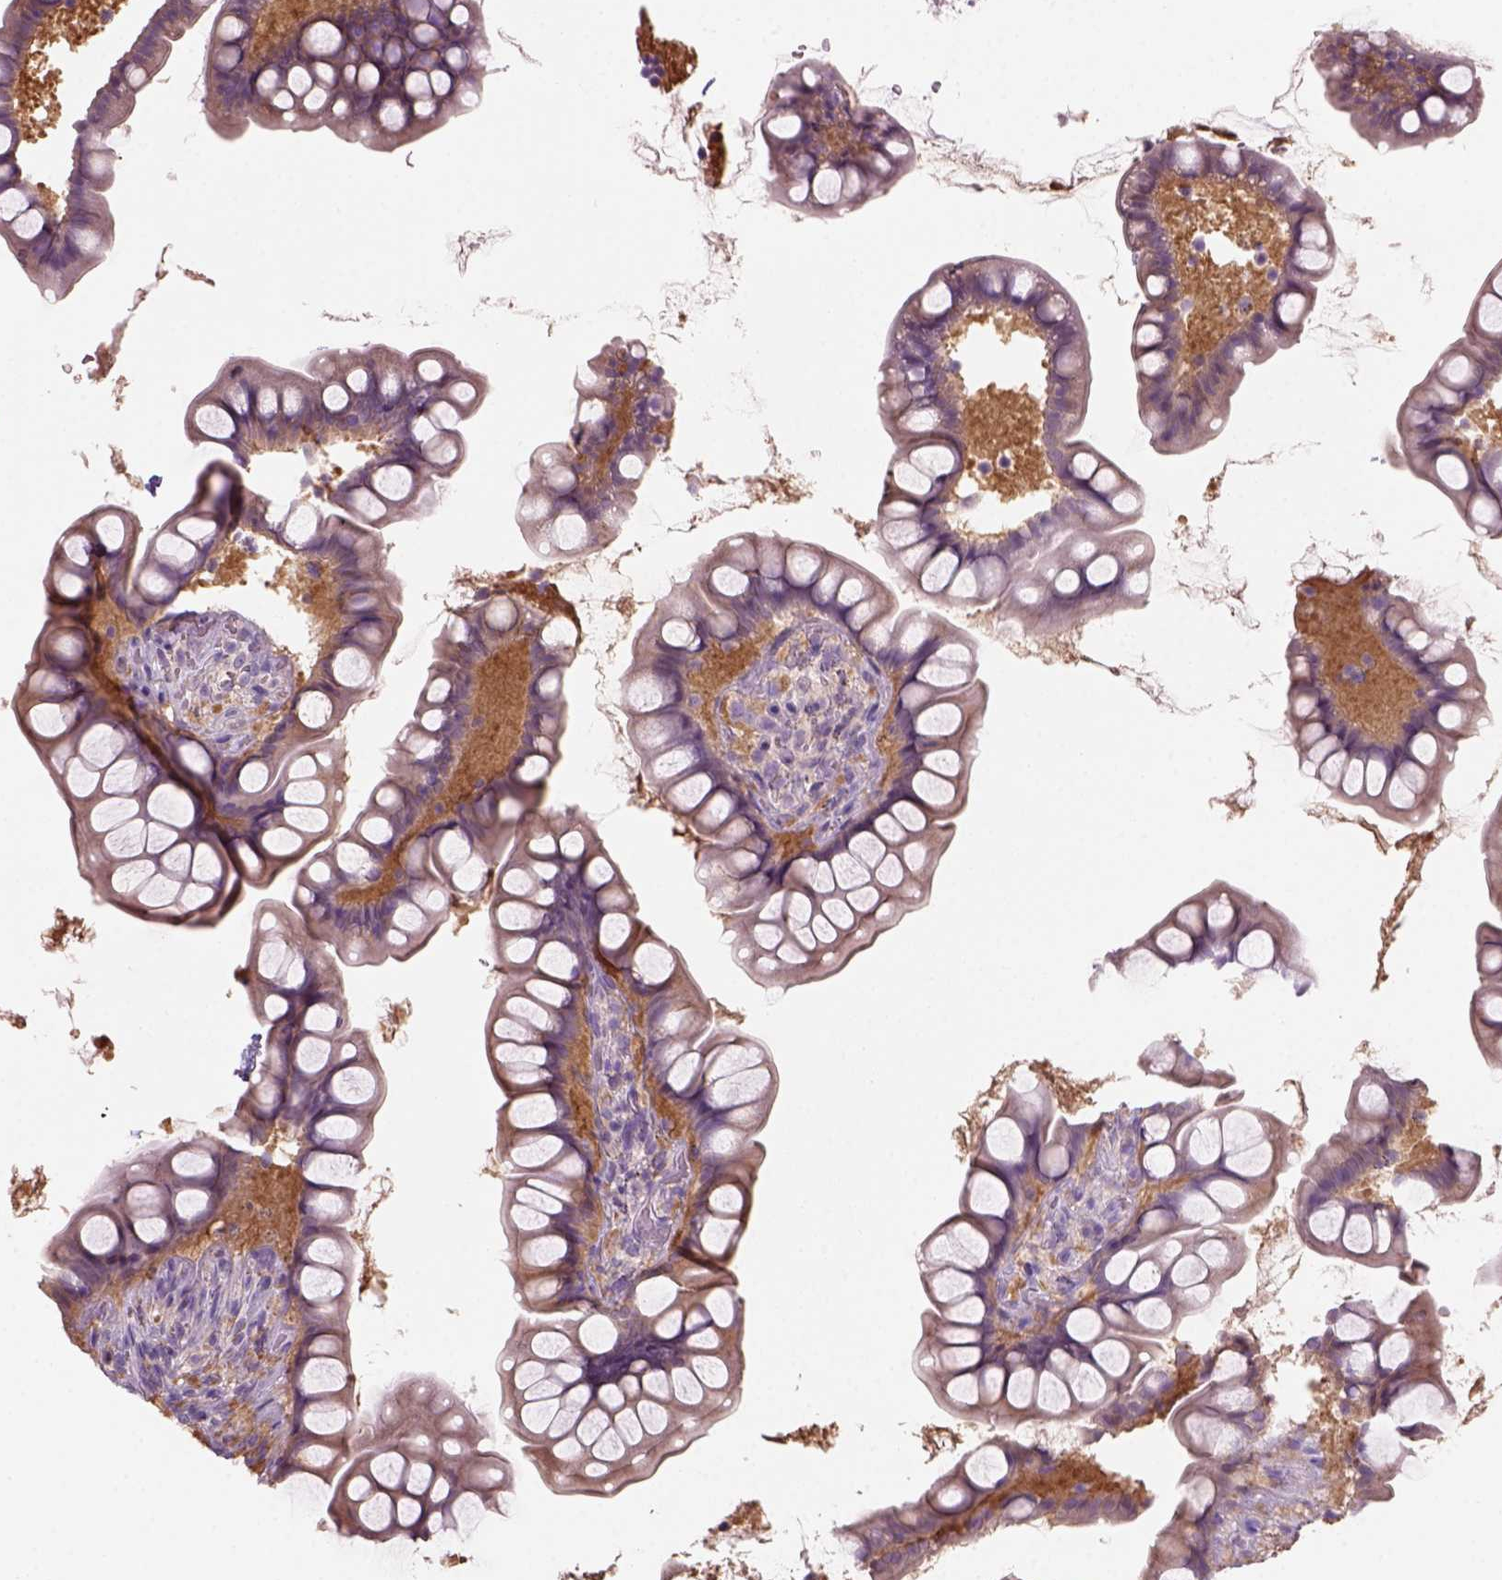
{"staining": {"intensity": "weak", "quantity": ">75%", "location": "cytoplasmic/membranous"}, "tissue": "small intestine", "cell_type": "Glandular cells", "image_type": "normal", "snomed": [{"axis": "morphology", "description": "Normal tissue, NOS"}, {"axis": "topography", "description": "Small intestine"}], "caption": "The histopathology image reveals staining of benign small intestine, revealing weak cytoplasmic/membranous protein expression (brown color) within glandular cells.", "gene": "GOT1", "patient": {"sex": "male", "age": 70}}